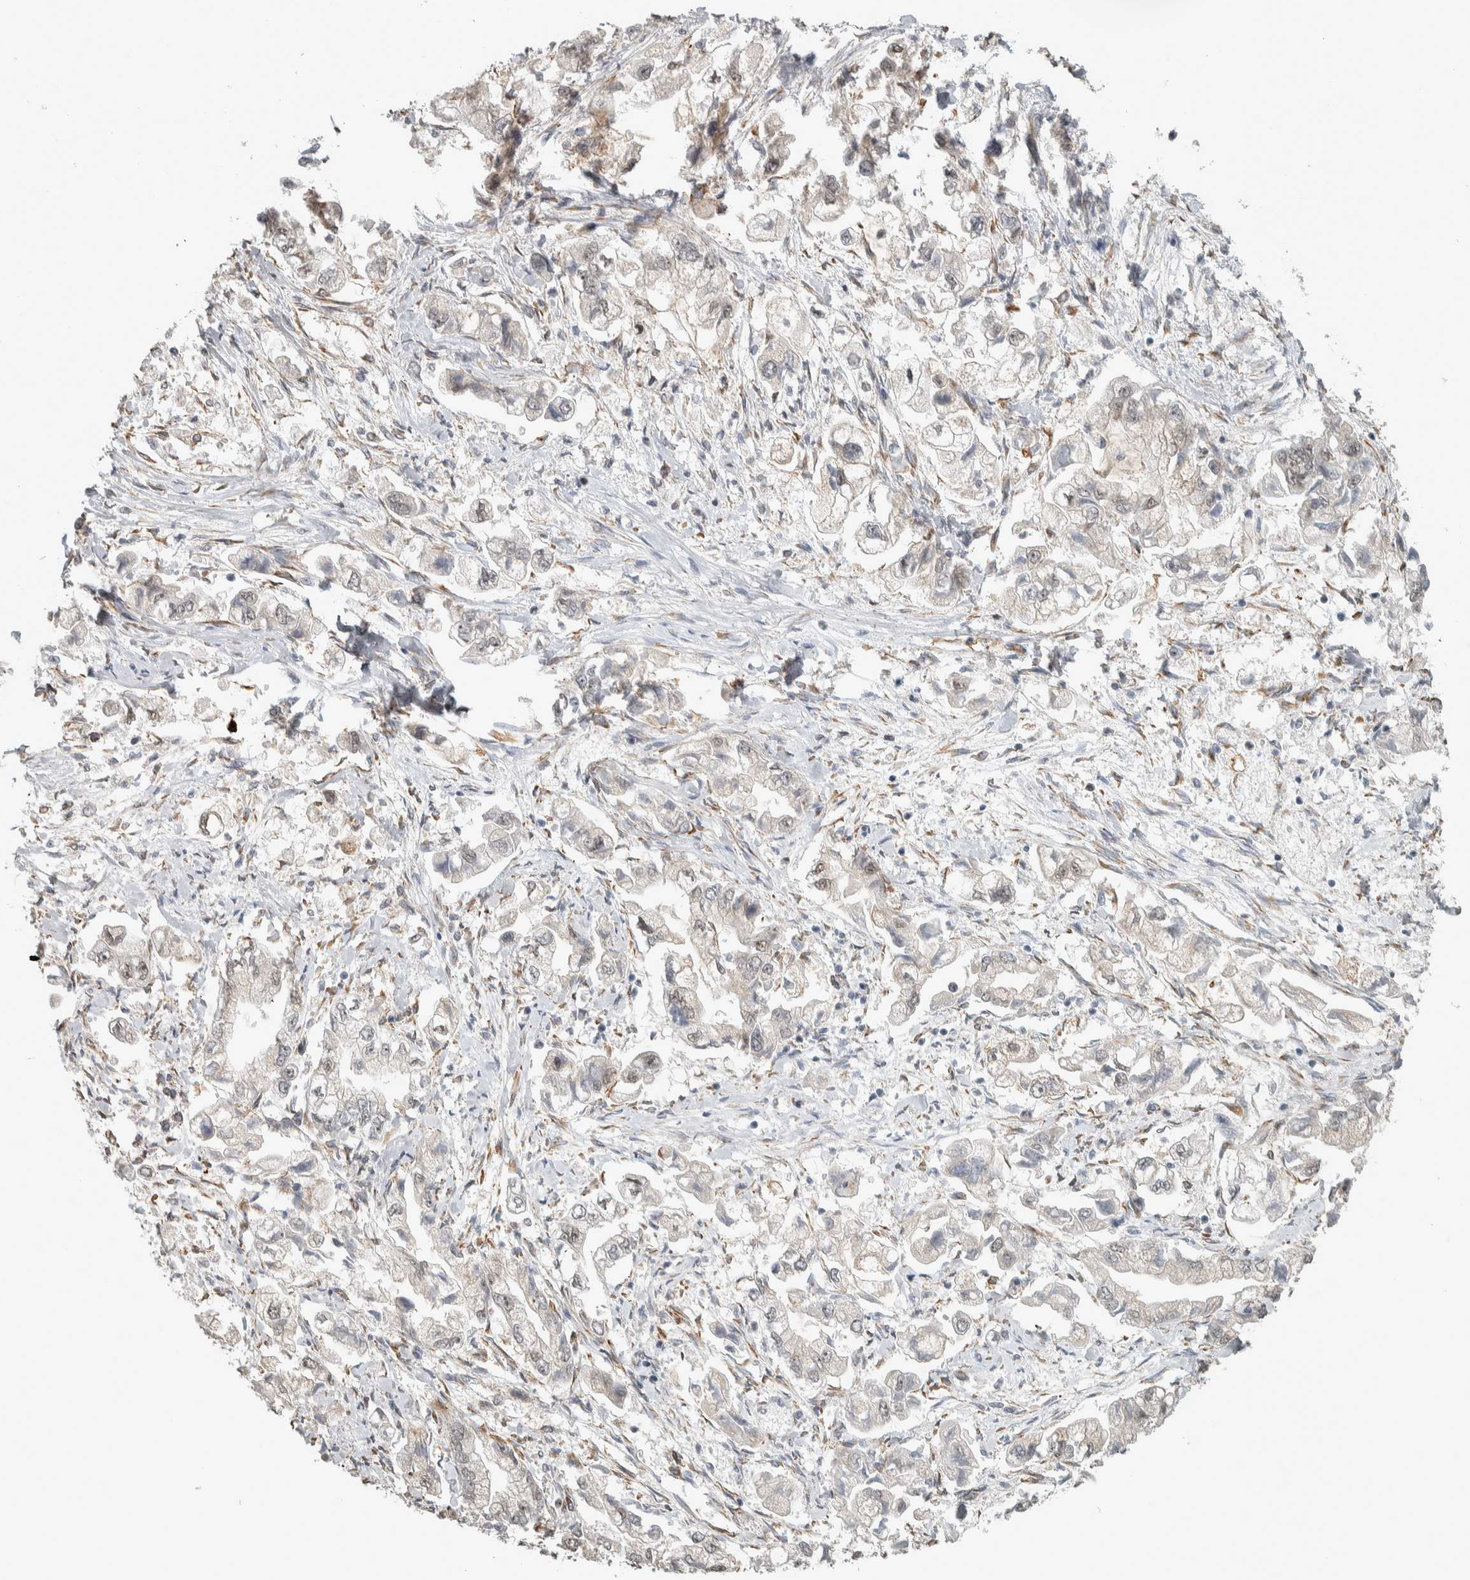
{"staining": {"intensity": "weak", "quantity": "<25%", "location": "nuclear"}, "tissue": "stomach cancer", "cell_type": "Tumor cells", "image_type": "cancer", "snomed": [{"axis": "morphology", "description": "Normal tissue, NOS"}, {"axis": "morphology", "description": "Adenocarcinoma, NOS"}, {"axis": "topography", "description": "Stomach"}], "caption": "Immunohistochemical staining of human stomach cancer demonstrates no significant staining in tumor cells. (DAB (3,3'-diaminobenzidine) immunohistochemistry (IHC) with hematoxylin counter stain).", "gene": "DDX42", "patient": {"sex": "male", "age": 62}}